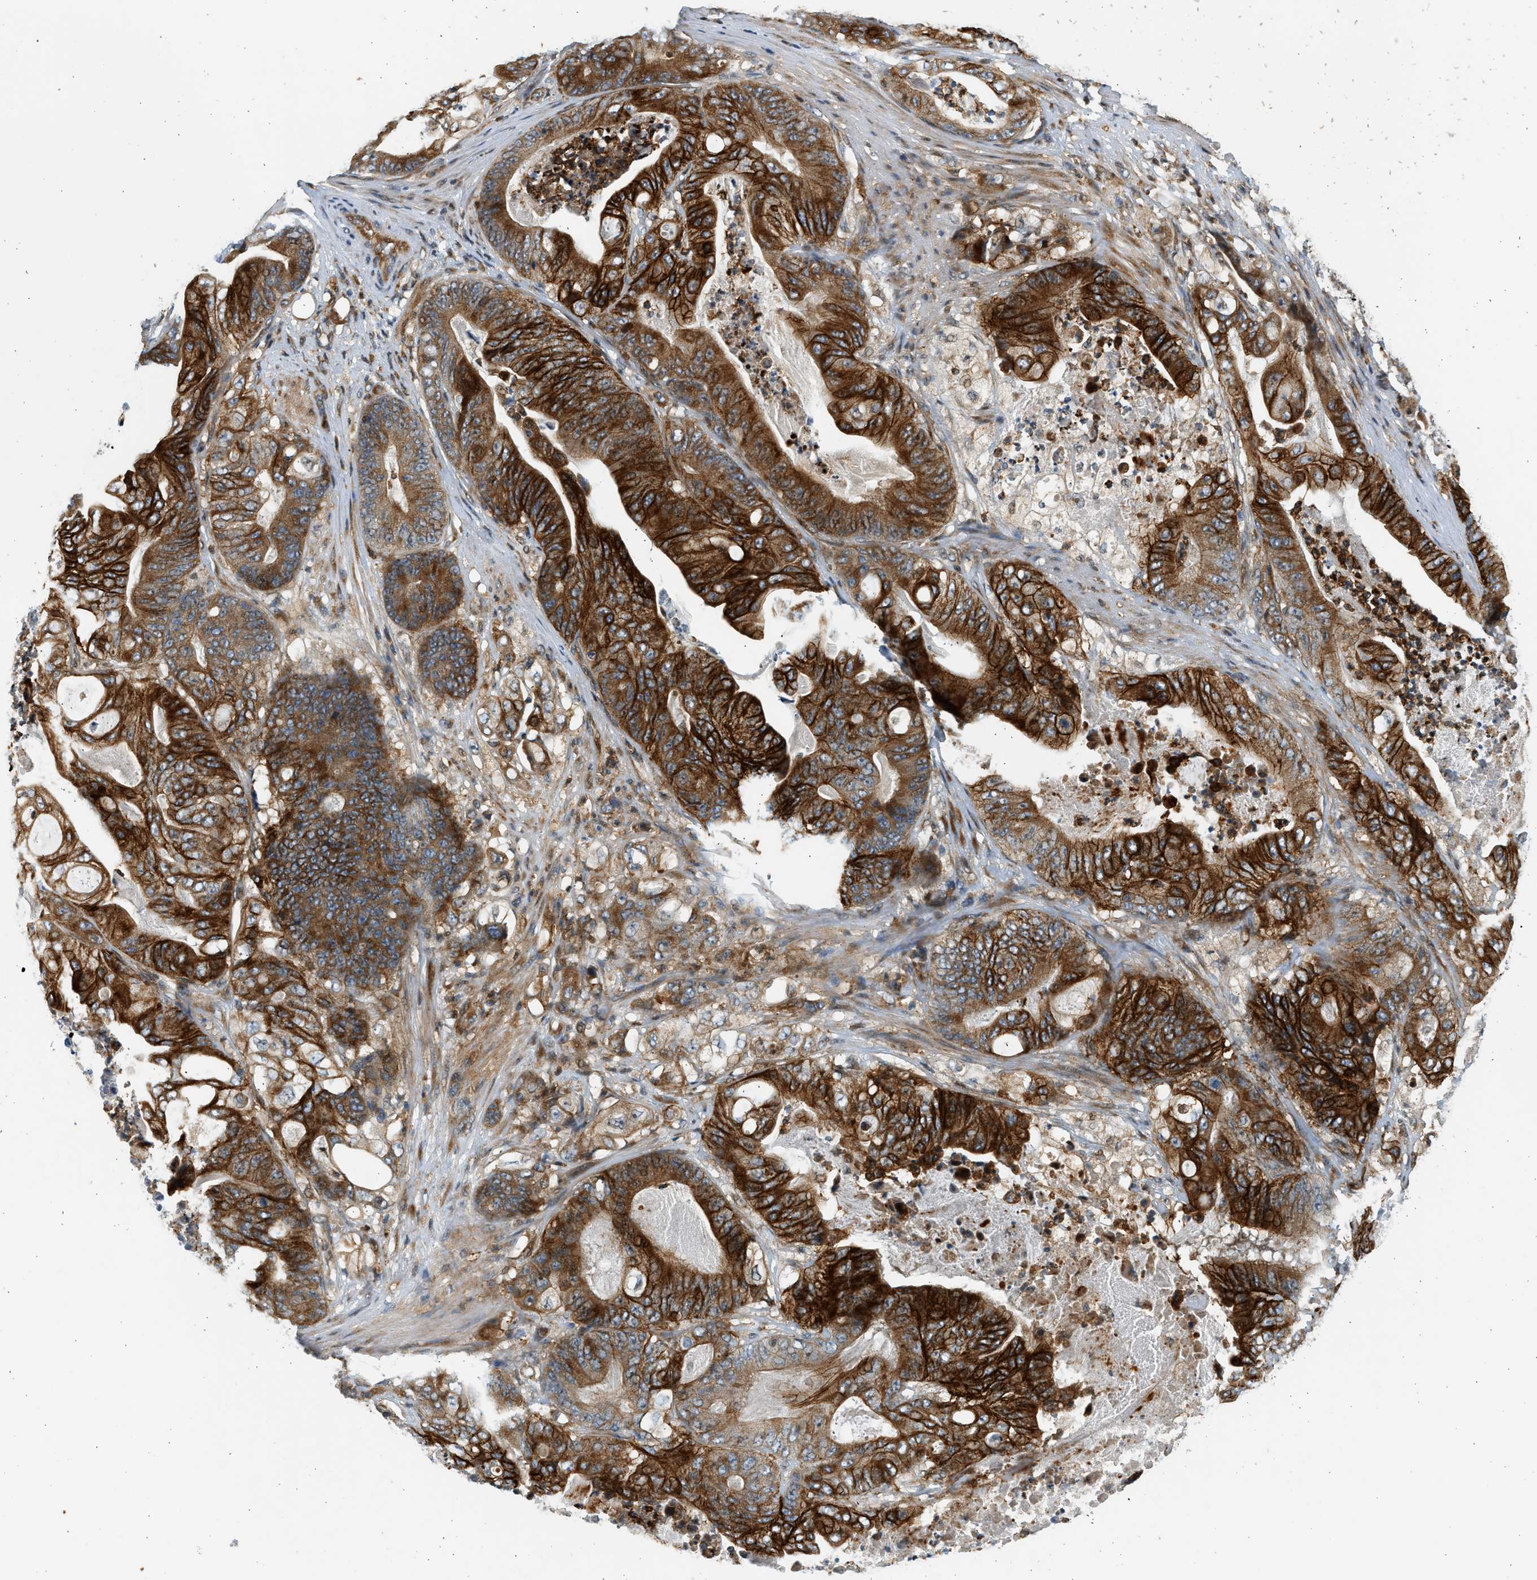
{"staining": {"intensity": "strong", "quantity": ">75%", "location": "cytoplasmic/membranous"}, "tissue": "stomach cancer", "cell_type": "Tumor cells", "image_type": "cancer", "snomed": [{"axis": "morphology", "description": "Adenocarcinoma, NOS"}, {"axis": "topography", "description": "Stomach"}], "caption": "Adenocarcinoma (stomach) tissue demonstrates strong cytoplasmic/membranous staining in approximately >75% of tumor cells, visualized by immunohistochemistry.", "gene": "NRSN2", "patient": {"sex": "female", "age": 73}}